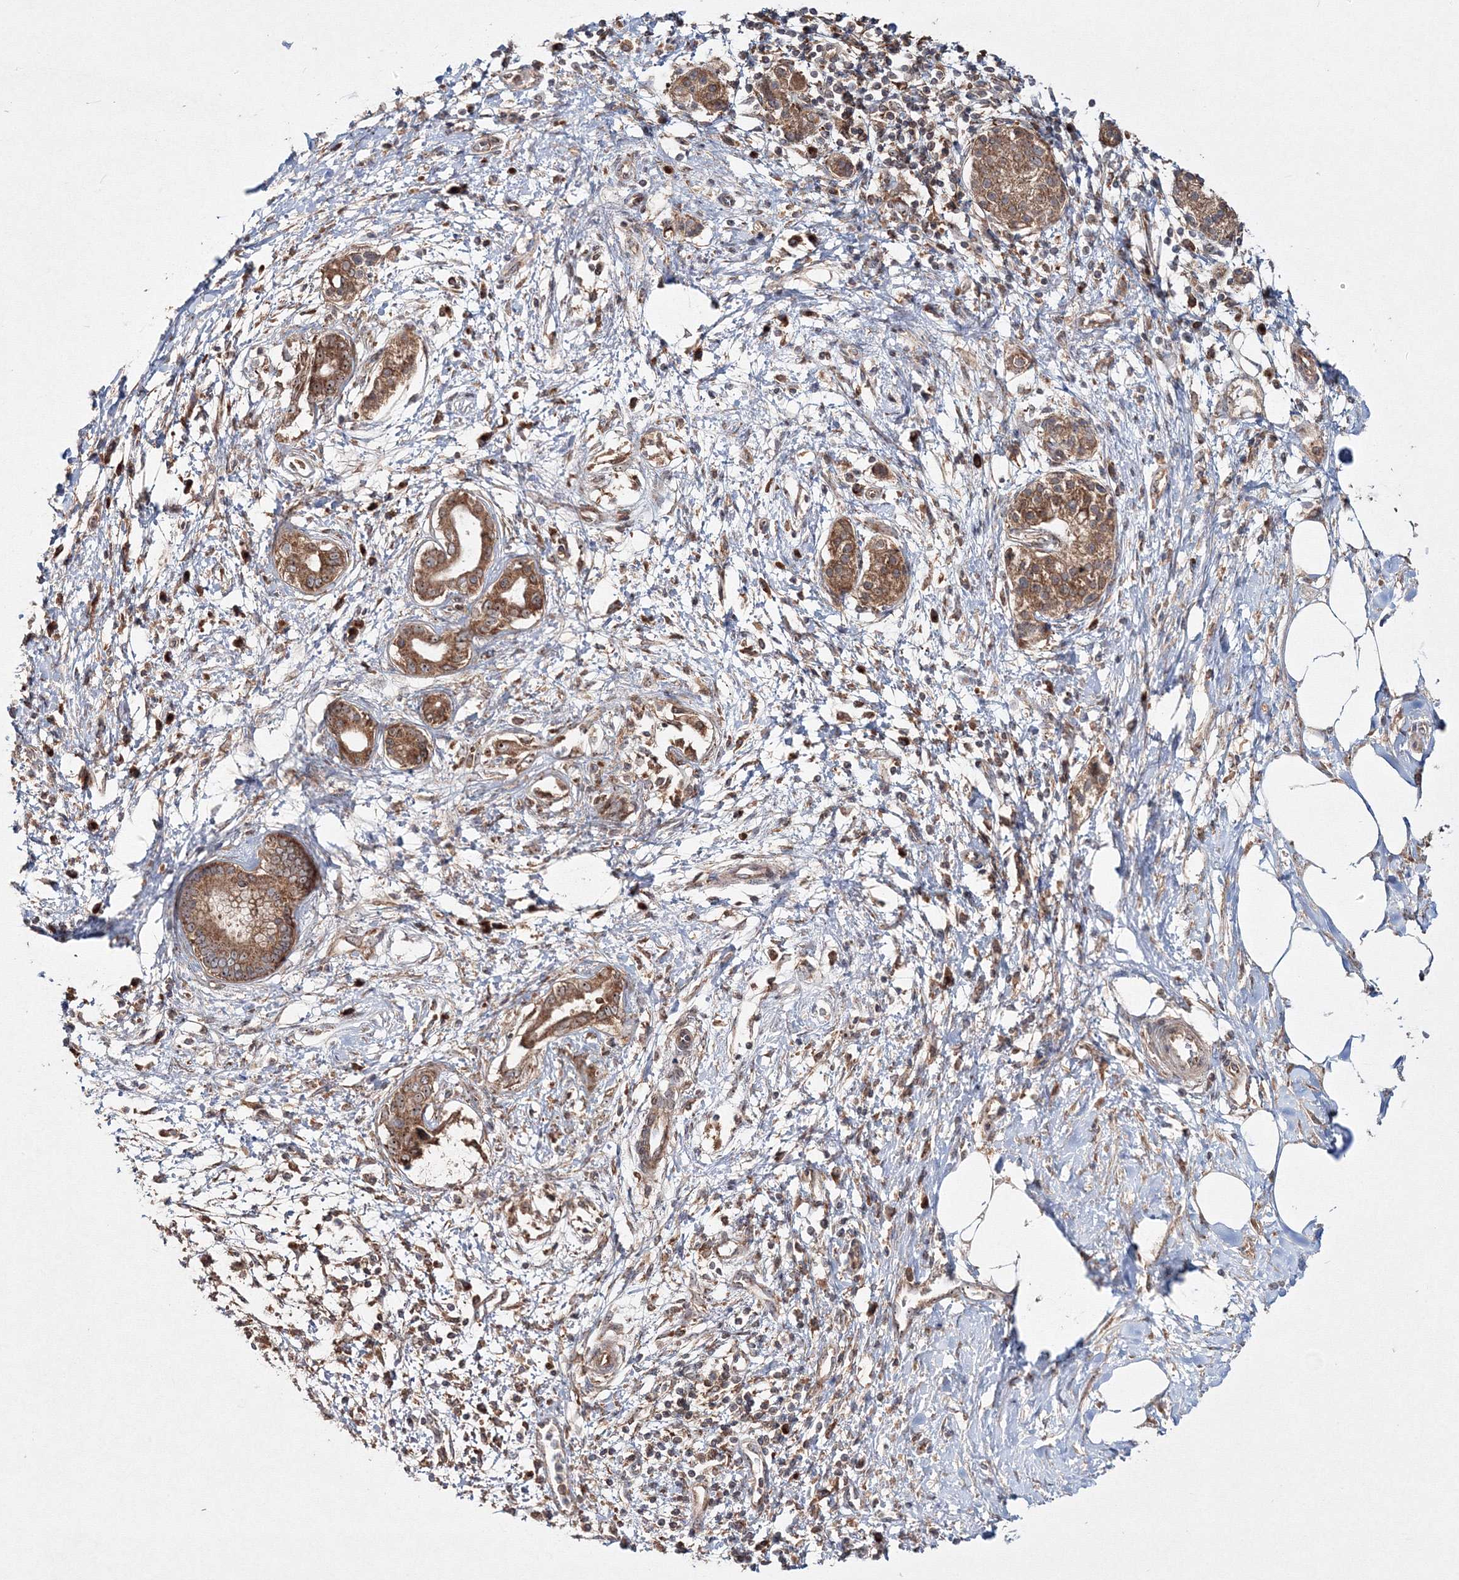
{"staining": {"intensity": "strong", "quantity": ">75%", "location": "cytoplasmic/membranous"}, "tissue": "pancreatic cancer", "cell_type": "Tumor cells", "image_type": "cancer", "snomed": [{"axis": "morphology", "description": "Adenocarcinoma, NOS"}, {"axis": "topography", "description": "Pancreas"}], "caption": "Strong cytoplasmic/membranous protein staining is appreciated in approximately >75% of tumor cells in pancreatic cancer.", "gene": "PEX13", "patient": {"sex": "male", "age": 58}}